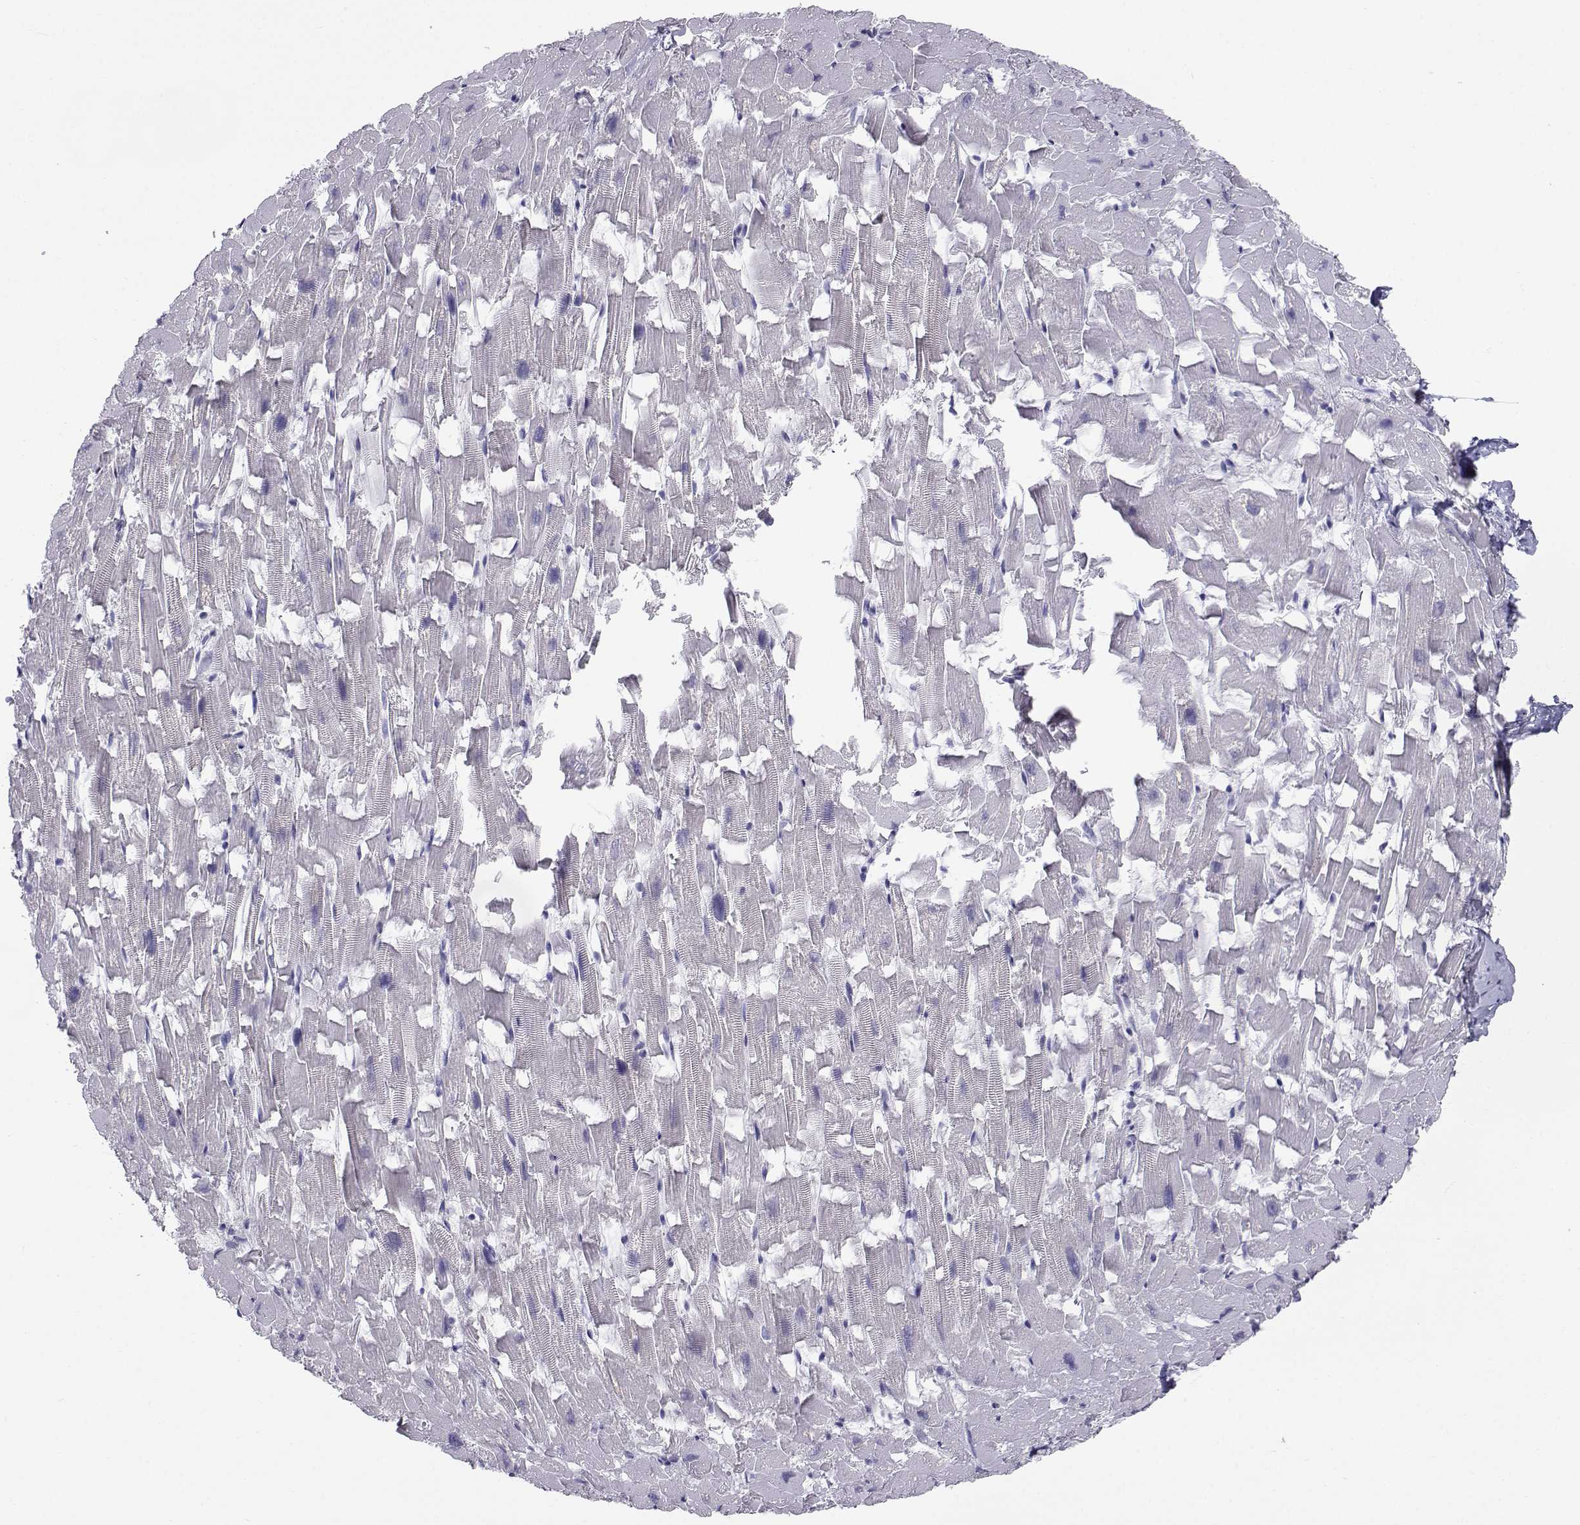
{"staining": {"intensity": "negative", "quantity": "none", "location": "none"}, "tissue": "heart muscle", "cell_type": "Cardiomyocytes", "image_type": "normal", "snomed": [{"axis": "morphology", "description": "Normal tissue, NOS"}, {"axis": "topography", "description": "Heart"}], "caption": "Immunohistochemistry (IHC) of unremarkable human heart muscle demonstrates no expression in cardiomyocytes.", "gene": "SLC6A3", "patient": {"sex": "female", "age": 64}}